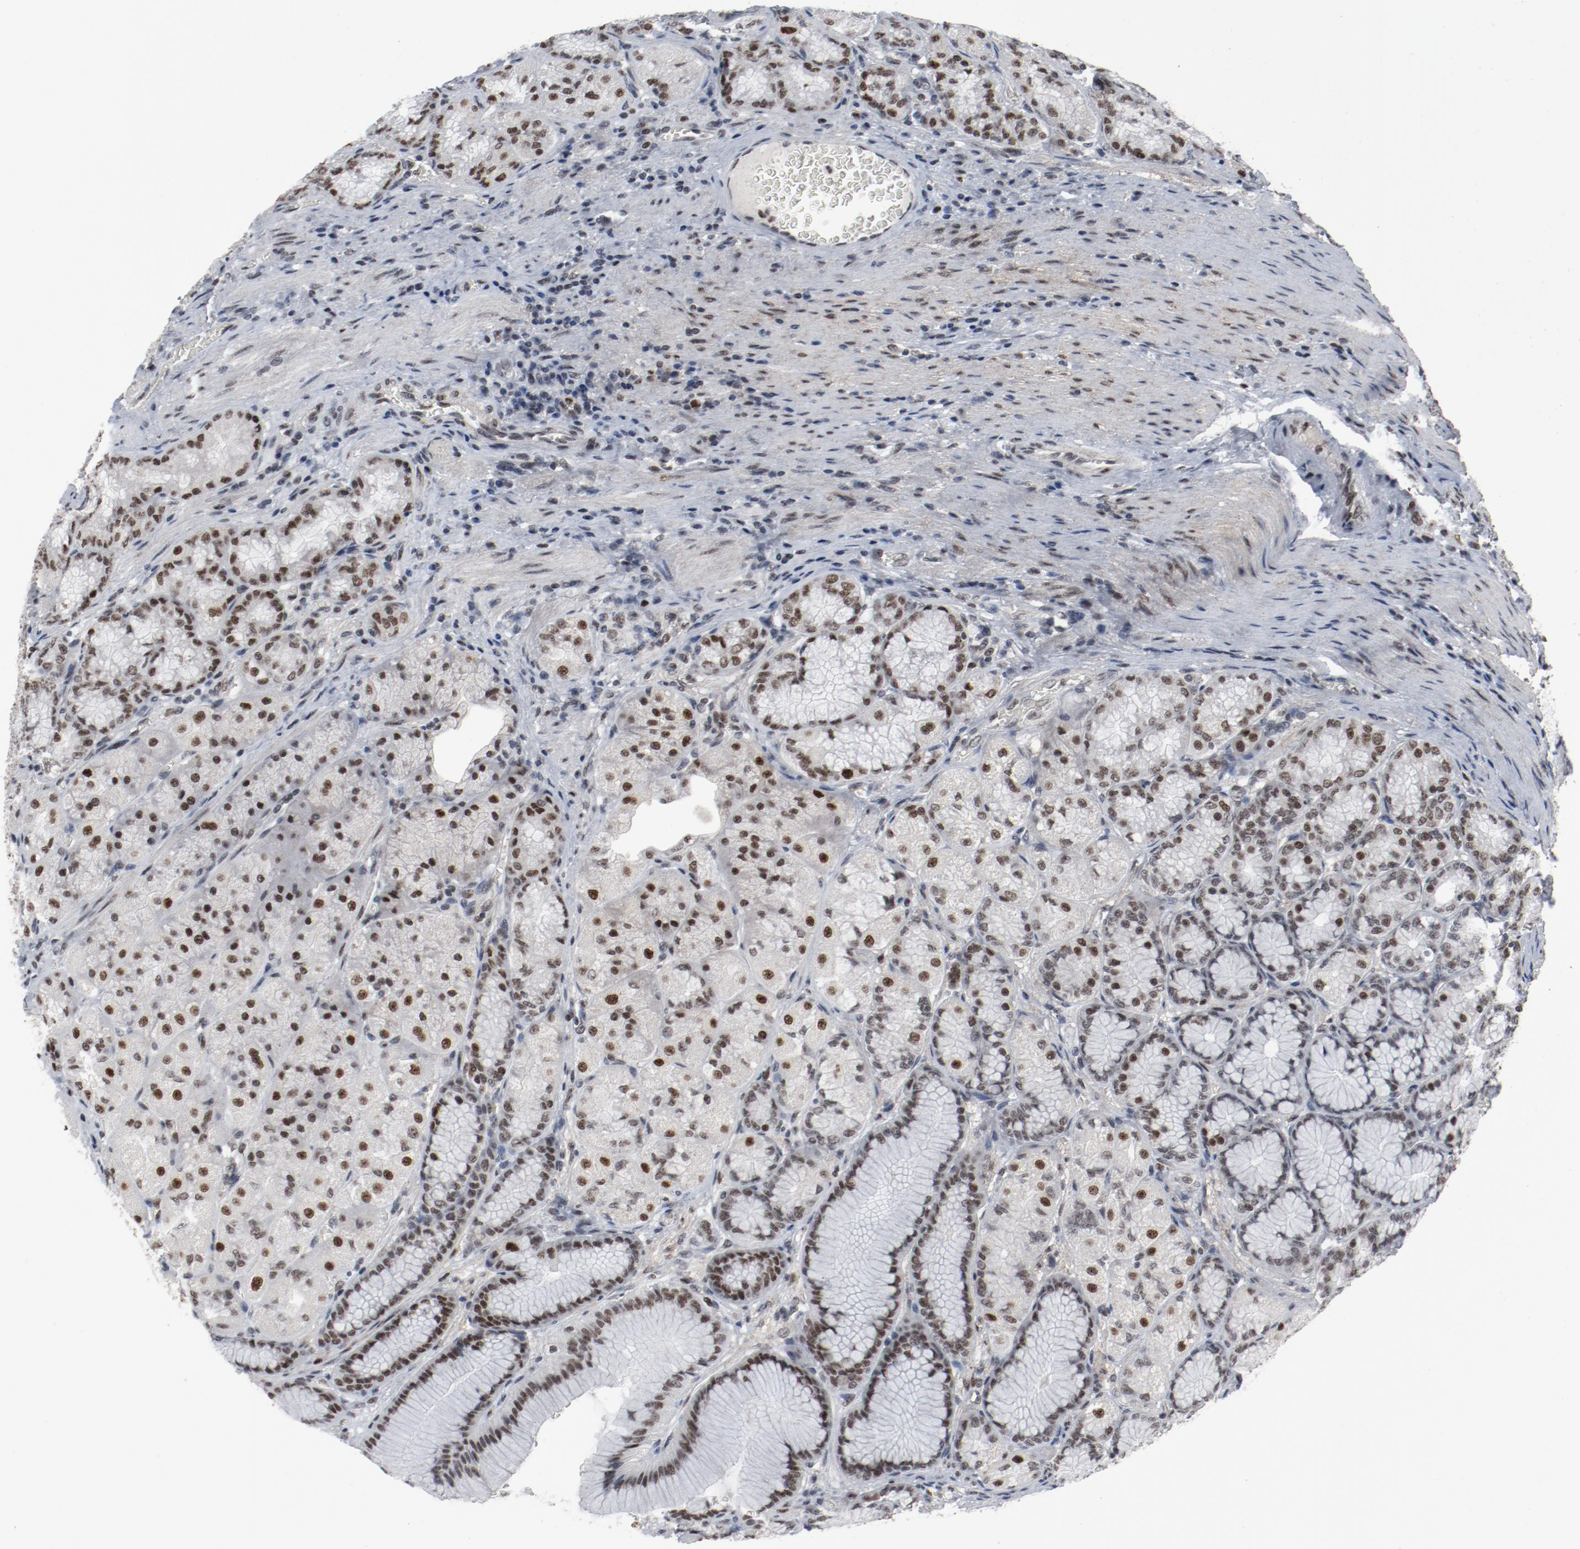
{"staining": {"intensity": "moderate", "quantity": ">75%", "location": "nuclear"}, "tissue": "stomach", "cell_type": "Glandular cells", "image_type": "normal", "snomed": [{"axis": "morphology", "description": "Normal tissue, NOS"}, {"axis": "morphology", "description": "Adenocarcinoma, NOS"}, {"axis": "topography", "description": "Stomach"}, {"axis": "topography", "description": "Stomach, lower"}], "caption": "Benign stomach shows moderate nuclear staining in approximately >75% of glandular cells.", "gene": "JMJD6", "patient": {"sex": "female", "age": 65}}